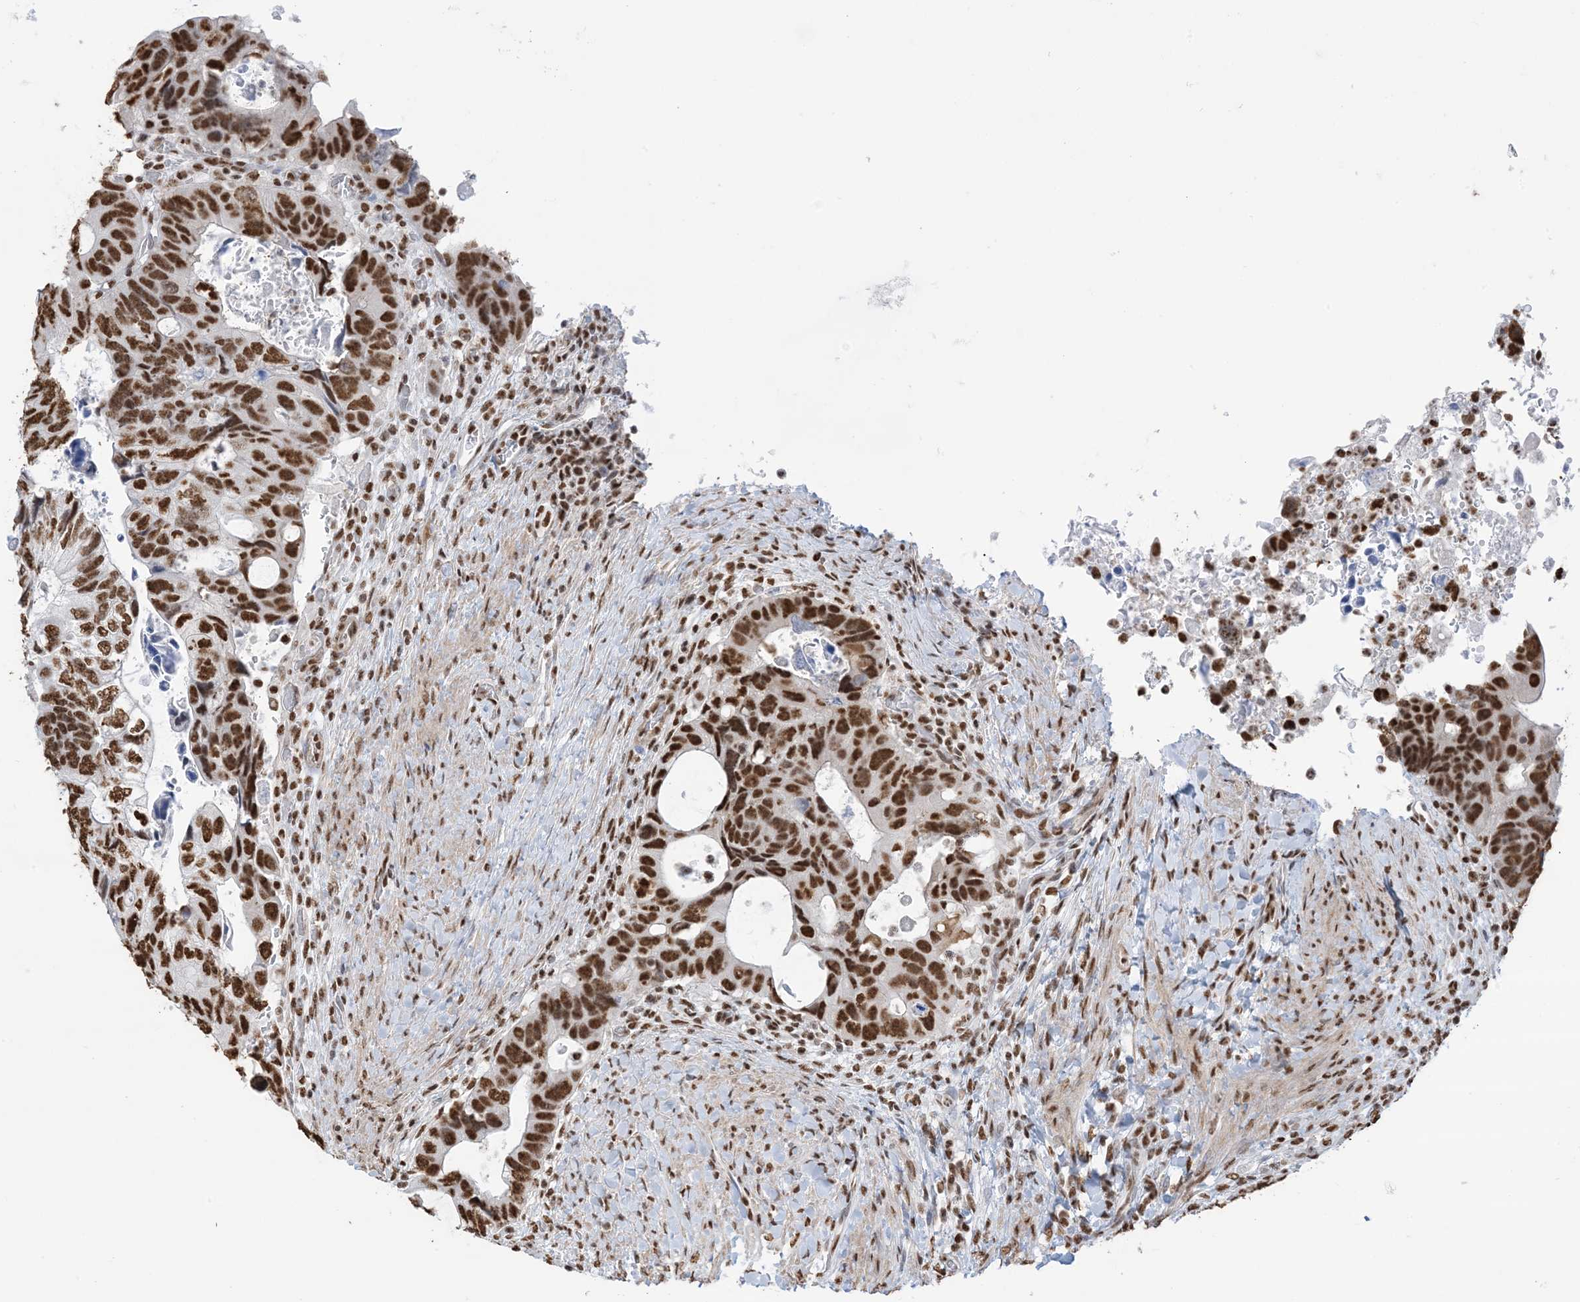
{"staining": {"intensity": "strong", "quantity": ">75%", "location": "nuclear"}, "tissue": "colorectal cancer", "cell_type": "Tumor cells", "image_type": "cancer", "snomed": [{"axis": "morphology", "description": "Adenocarcinoma, NOS"}, {"axis": "topography", "description": "Rectum"}], "caption": "A micrograph of adenocarcinoma (colorectal) stained for a protein reveals strong nuclear brown staining in tumor cells.", "gene": "ZNF792", "patient": {"sex": "male", "age": 59}}